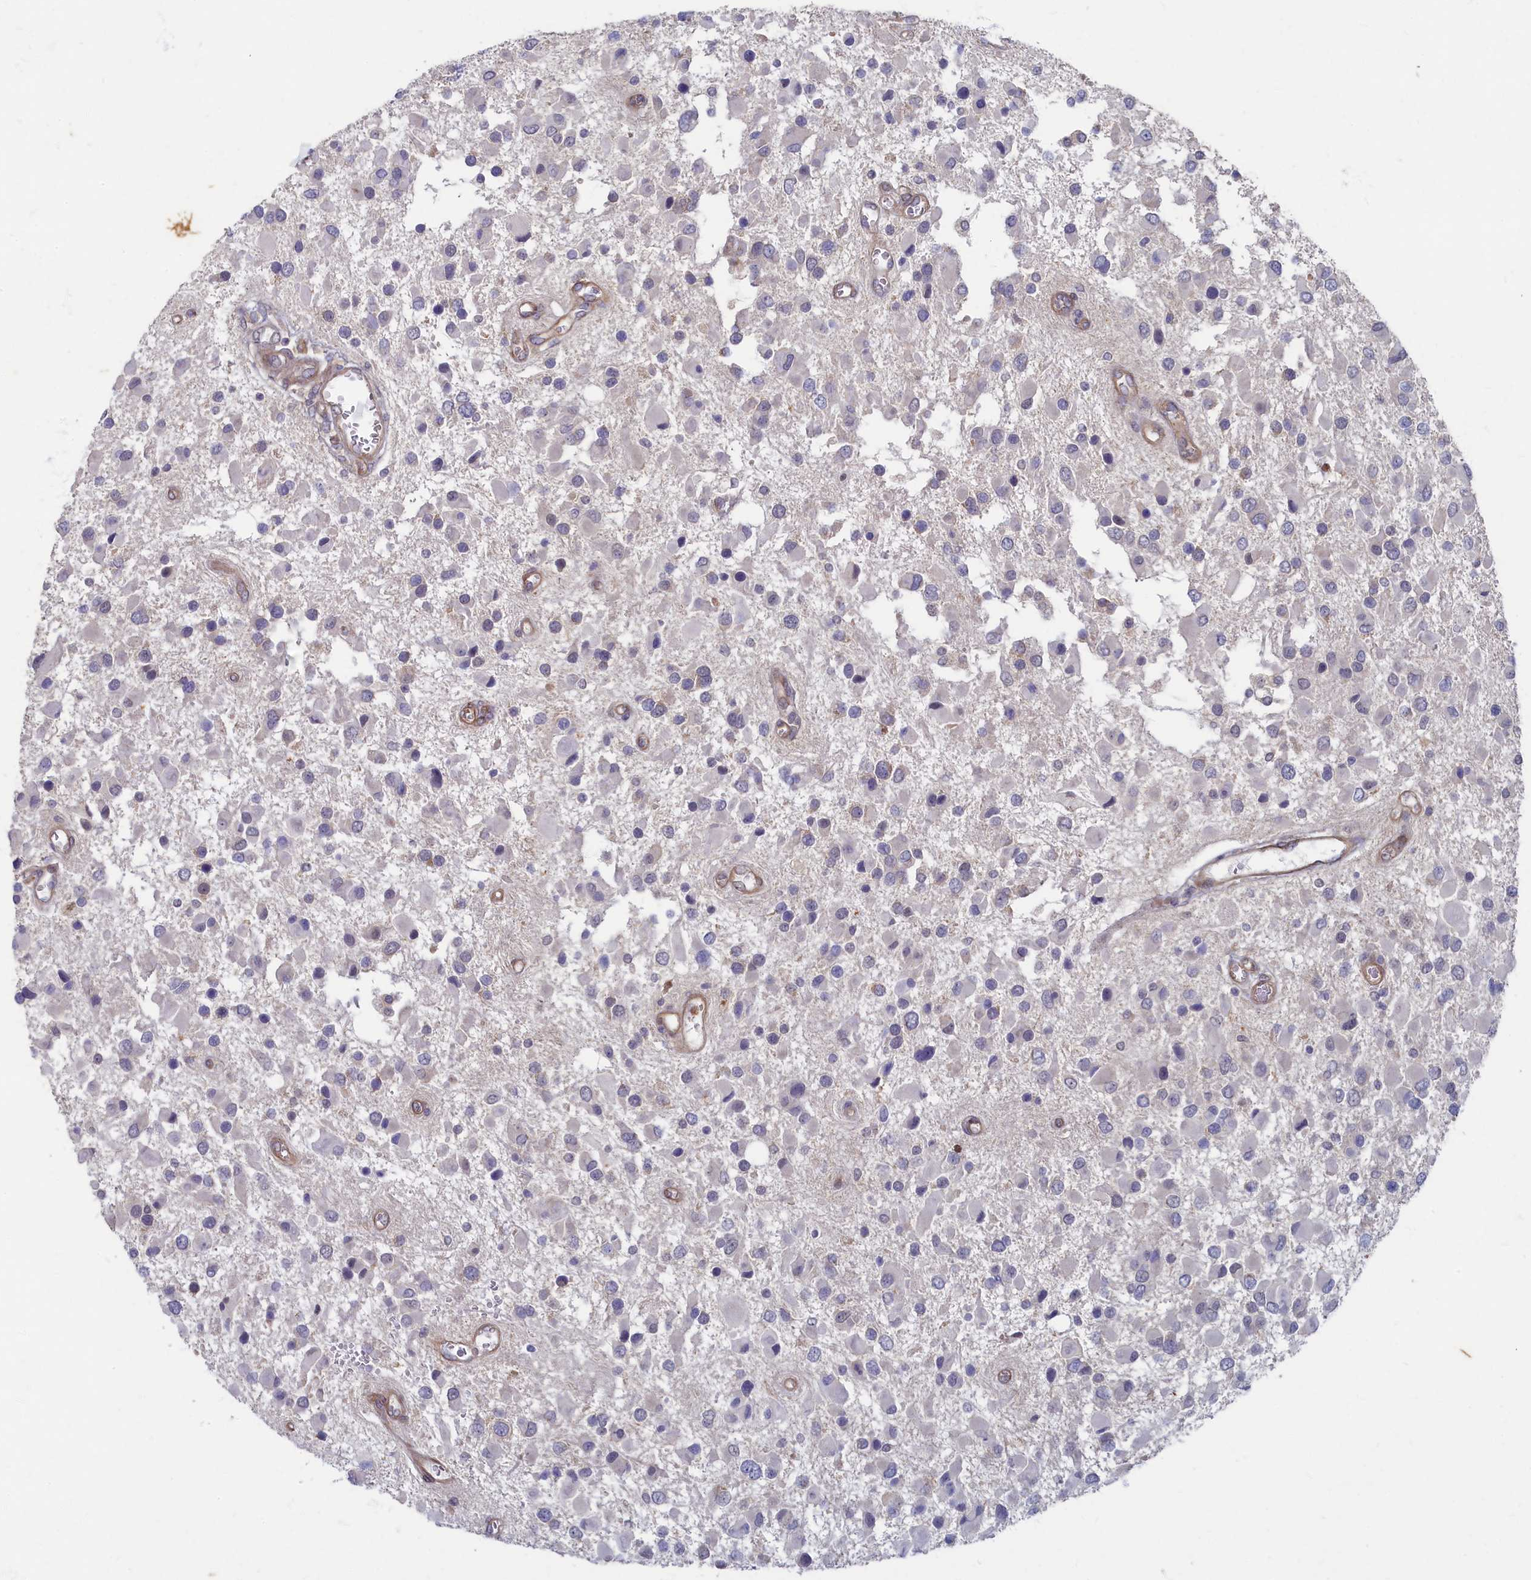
{"staining": {"intensity": "negative", "quantity": "none", "location": "none"}, "tissue": "glioma", "cell_type": "Tumor cells", "image_type": "cancer", "snomed": [{"axis": "morphology", "description": "Glioma, malignant, High grade"}, {"axis": "topography", "description": "Brain"}], "caption": "Tumor cells show no significant protein staining in malignant high-grade glioma.", "gene": "WDR59", "patient": {"sex": "male", "age": 53}}